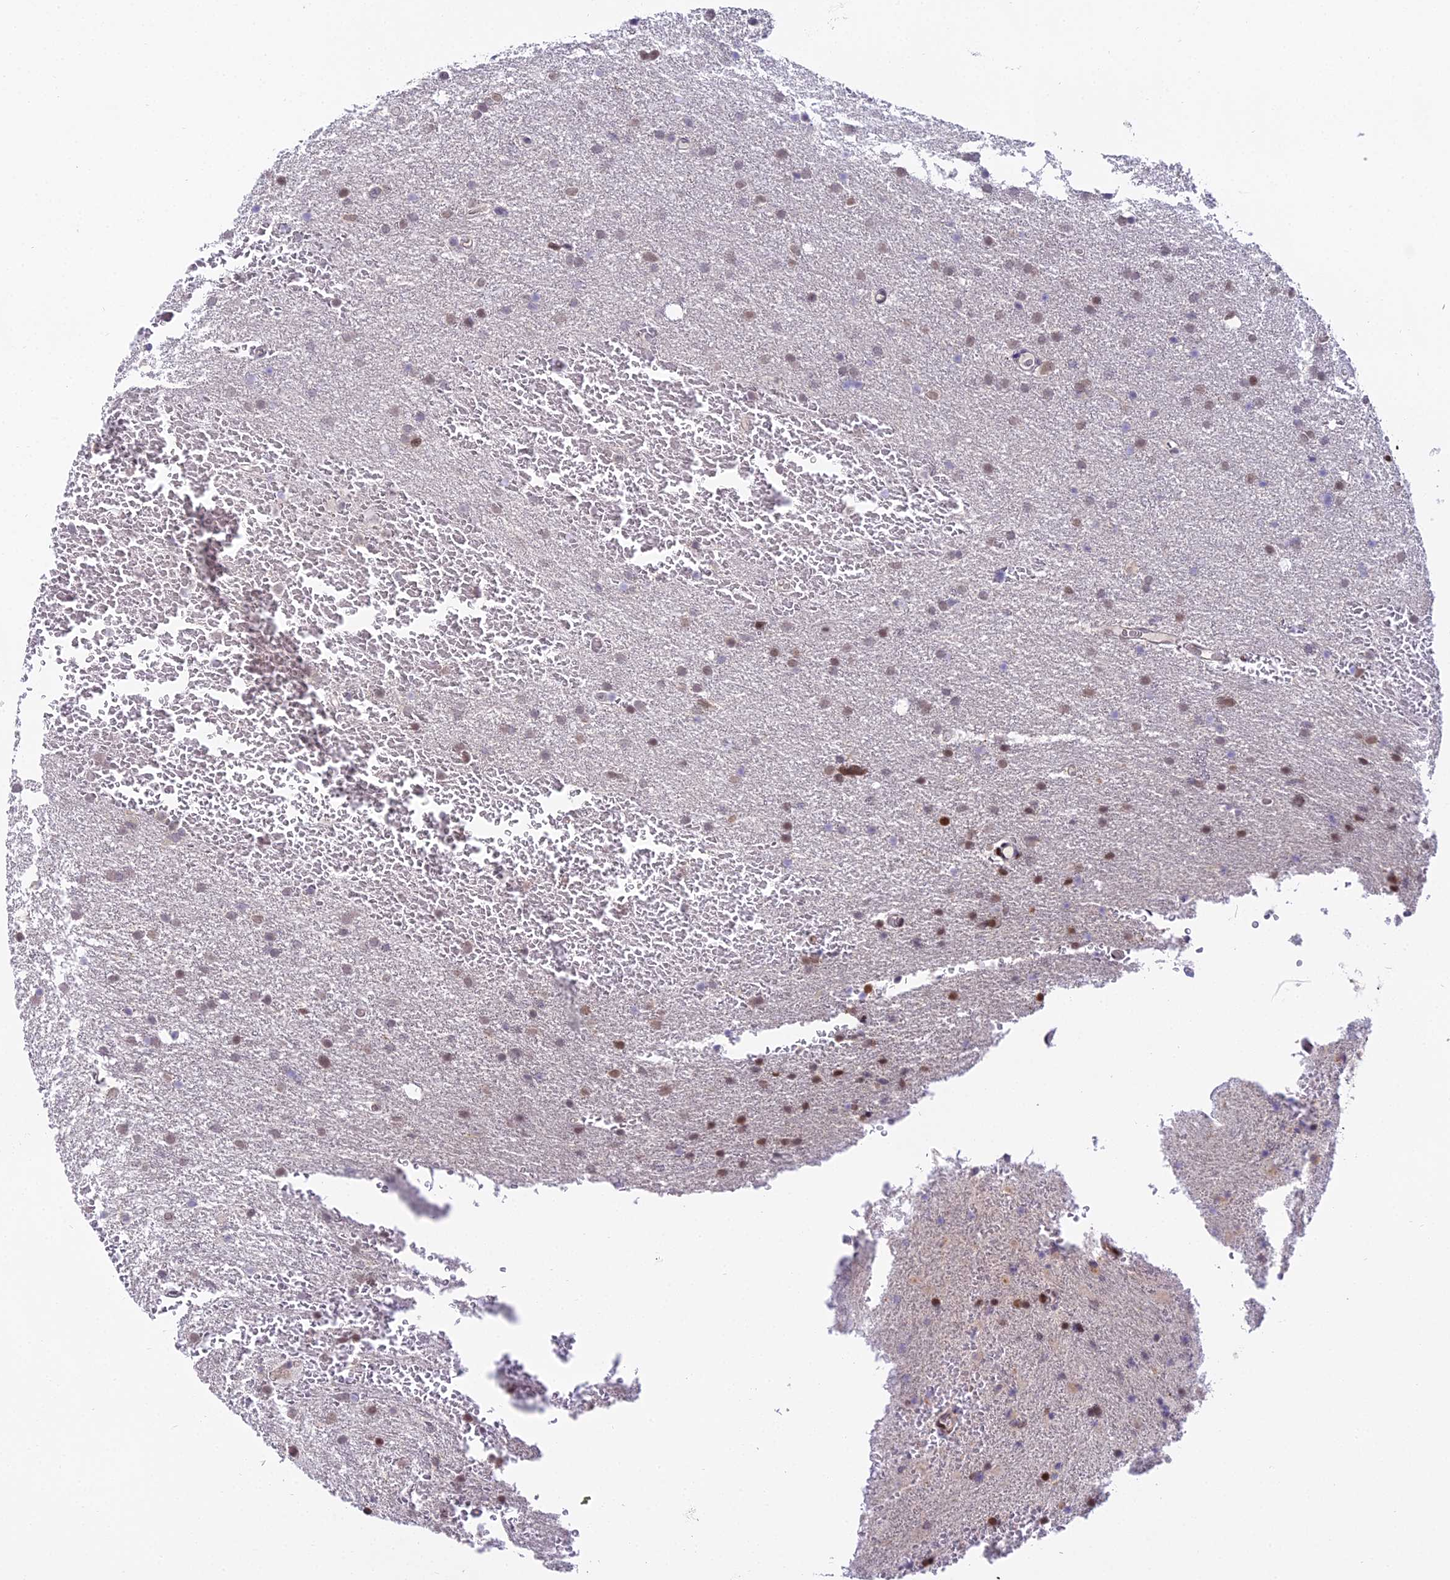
{"staining": {"intensity": "weak", "quantity": "25%-75%", "location": "nuclear"}, "tissue": "glioma", "cell_type": "Tumor cells", "image_type": "cancer", "snomed": [{"axis": "morphology", "description": "Glioma, malignant, High grade"}, {"axis": "topography", "description": "Cerebral cortex"}], "caption": "A low amount of weak nuclear expression is appreciated in approximately 25%-75% of tumor cells in glioma tissue.", "gene": "ZNF707", "patient": {"sex": "female", "age": 36}}